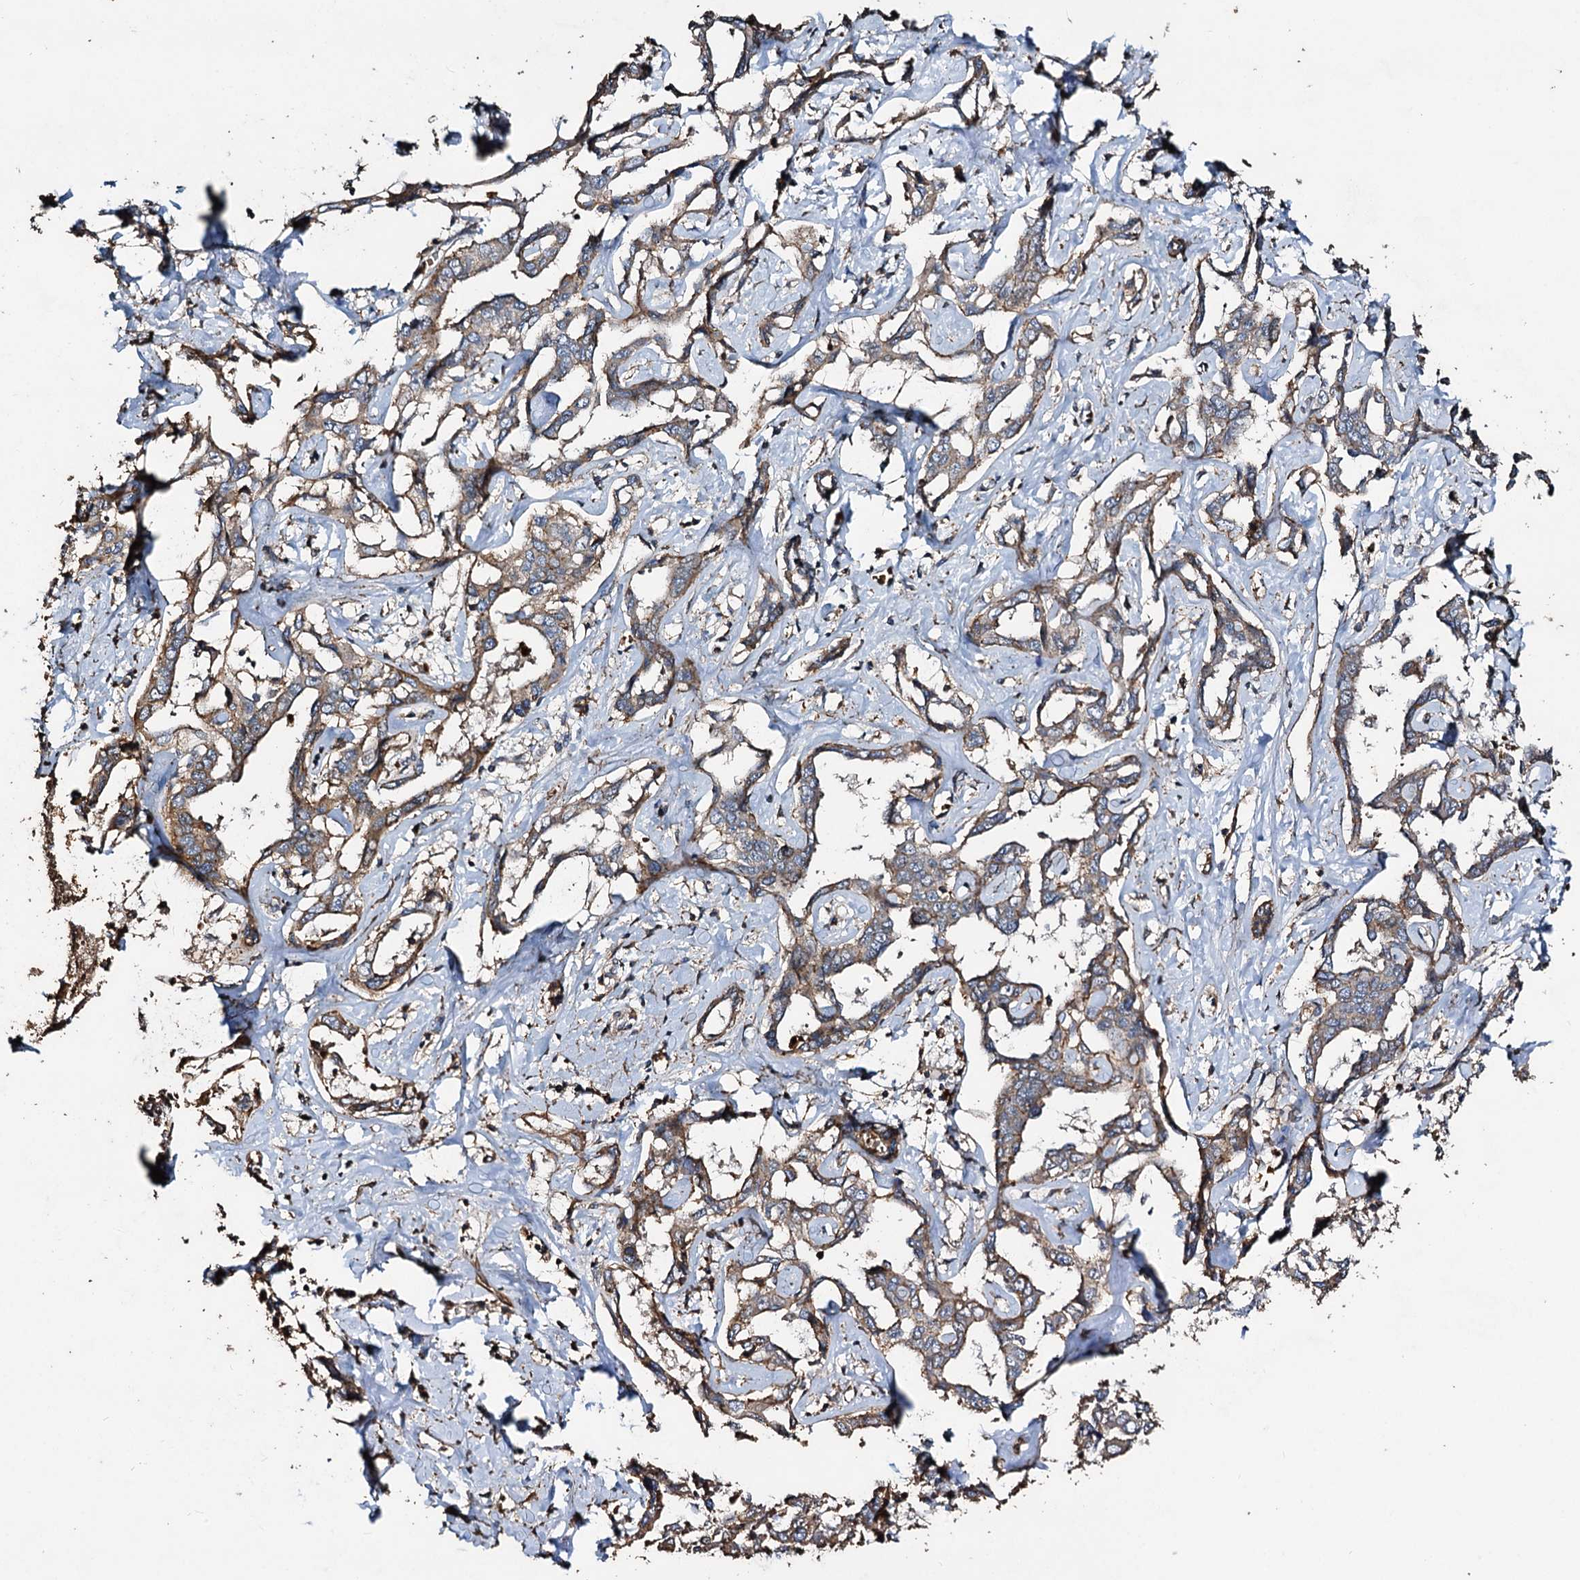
{"staining": {"intensity": "weak", "quantity": ">75%", "location": "cytoplasmic/membranous"}, "tissue": "liver cancer", "cell_type": "Tumor cells", "image_type": "cancer", "snomed": [{"axis": "morphology", "description": "Cholangiocarcinoma"}, {"axis": "topography", "description": "Liver"}], "caption": "Immunohistochemical staining of human liver cancer (cholangiocarcinoma) demonstrates weak cytoplasmic/membranous protein positivity in approximately >75% of tumor cells.", "gene": "NOTCH2NLA", "patient": {"sex": "male", "age": 59}}